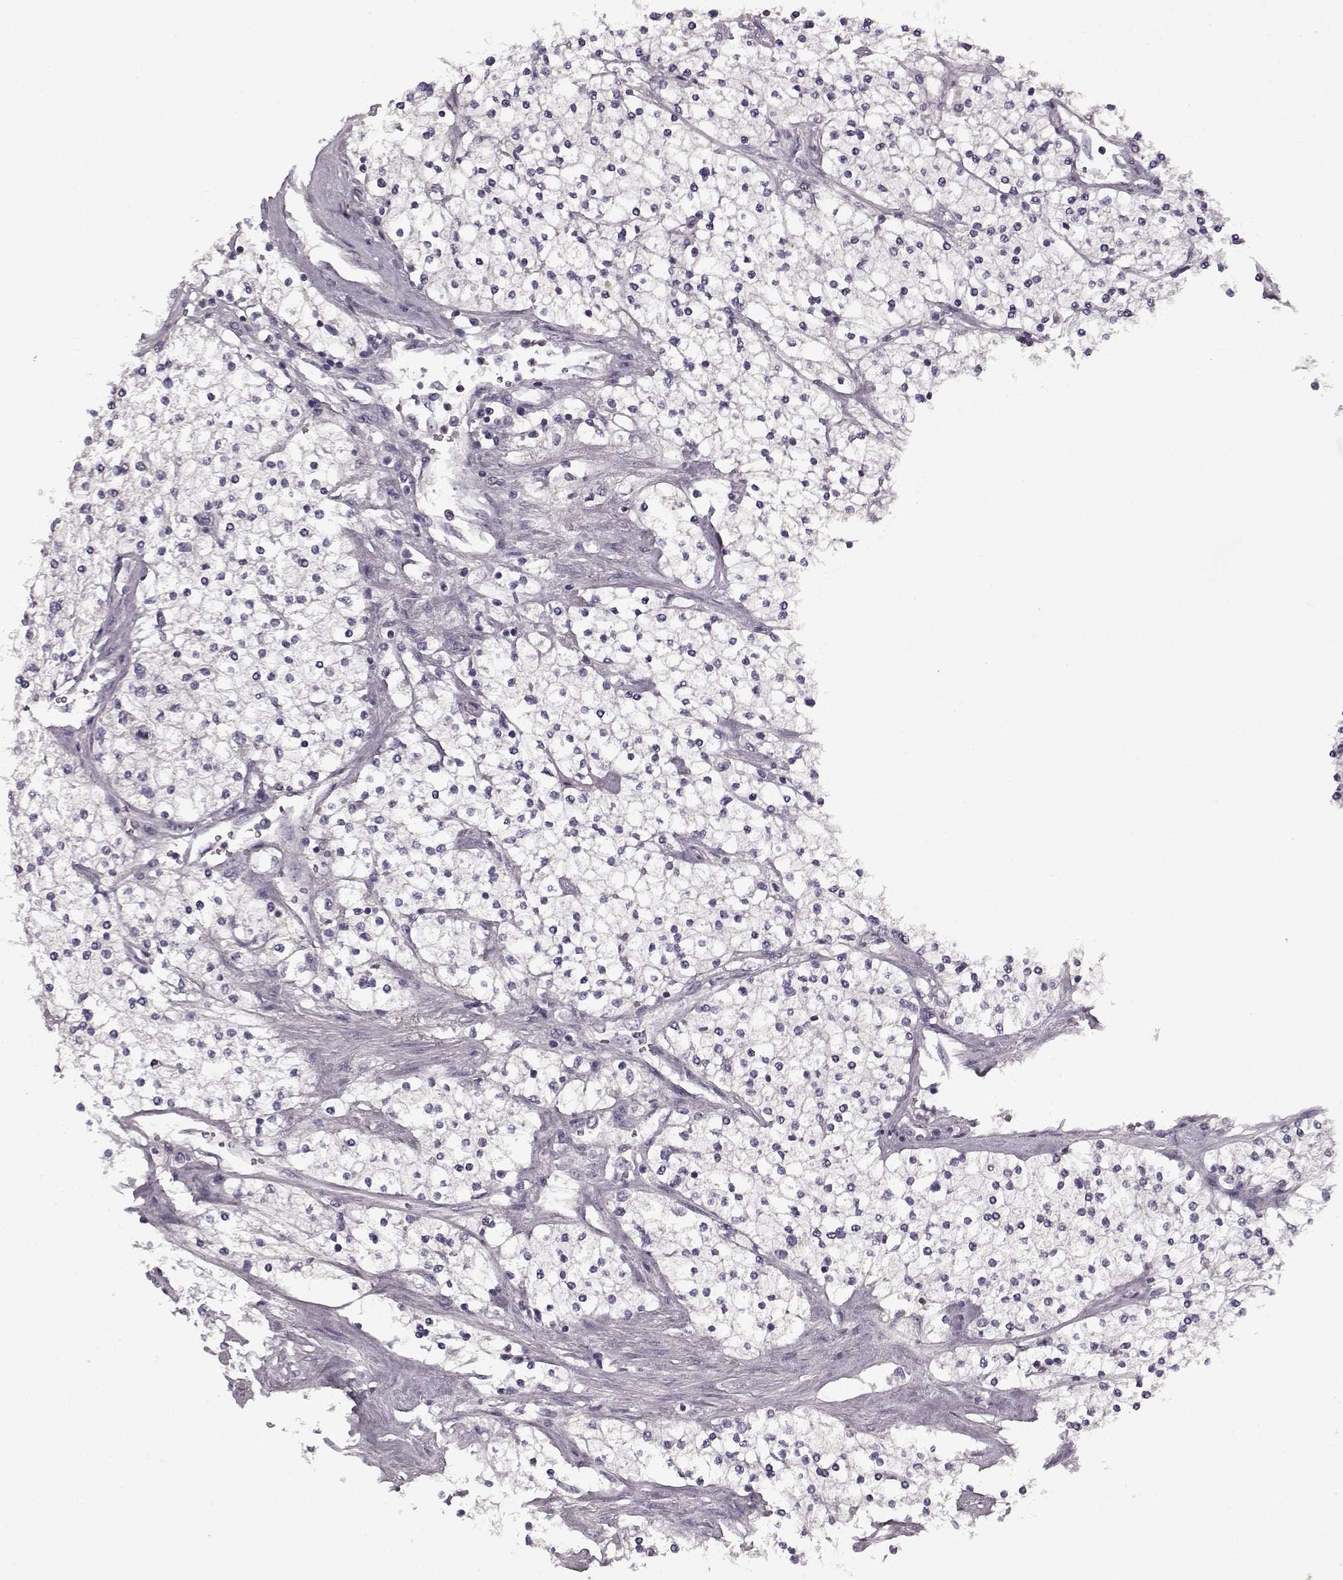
{"staining": {"intensity": "negative", "quantity": "none", "location": "none"}, "tissue": "renal cancer", "cell_type": "Tumor cells", "image_type": "cancer", "snomed": [{"axis": "morphology", "description": "Adenocarcinoma, NOS"}, {"axis": "topography", "description": "Kidney"}], "caption": "The immunohistochemistry histopathology image has no significant staining in tumor cells of renal cancer tissue. (DAB (3,3'-diaminobenzidine) immunohistochemistry (IHC) with hematoxylin counter stain).", "gene": "CNGA3", "patient": {"sex": "male", "age": 80}}